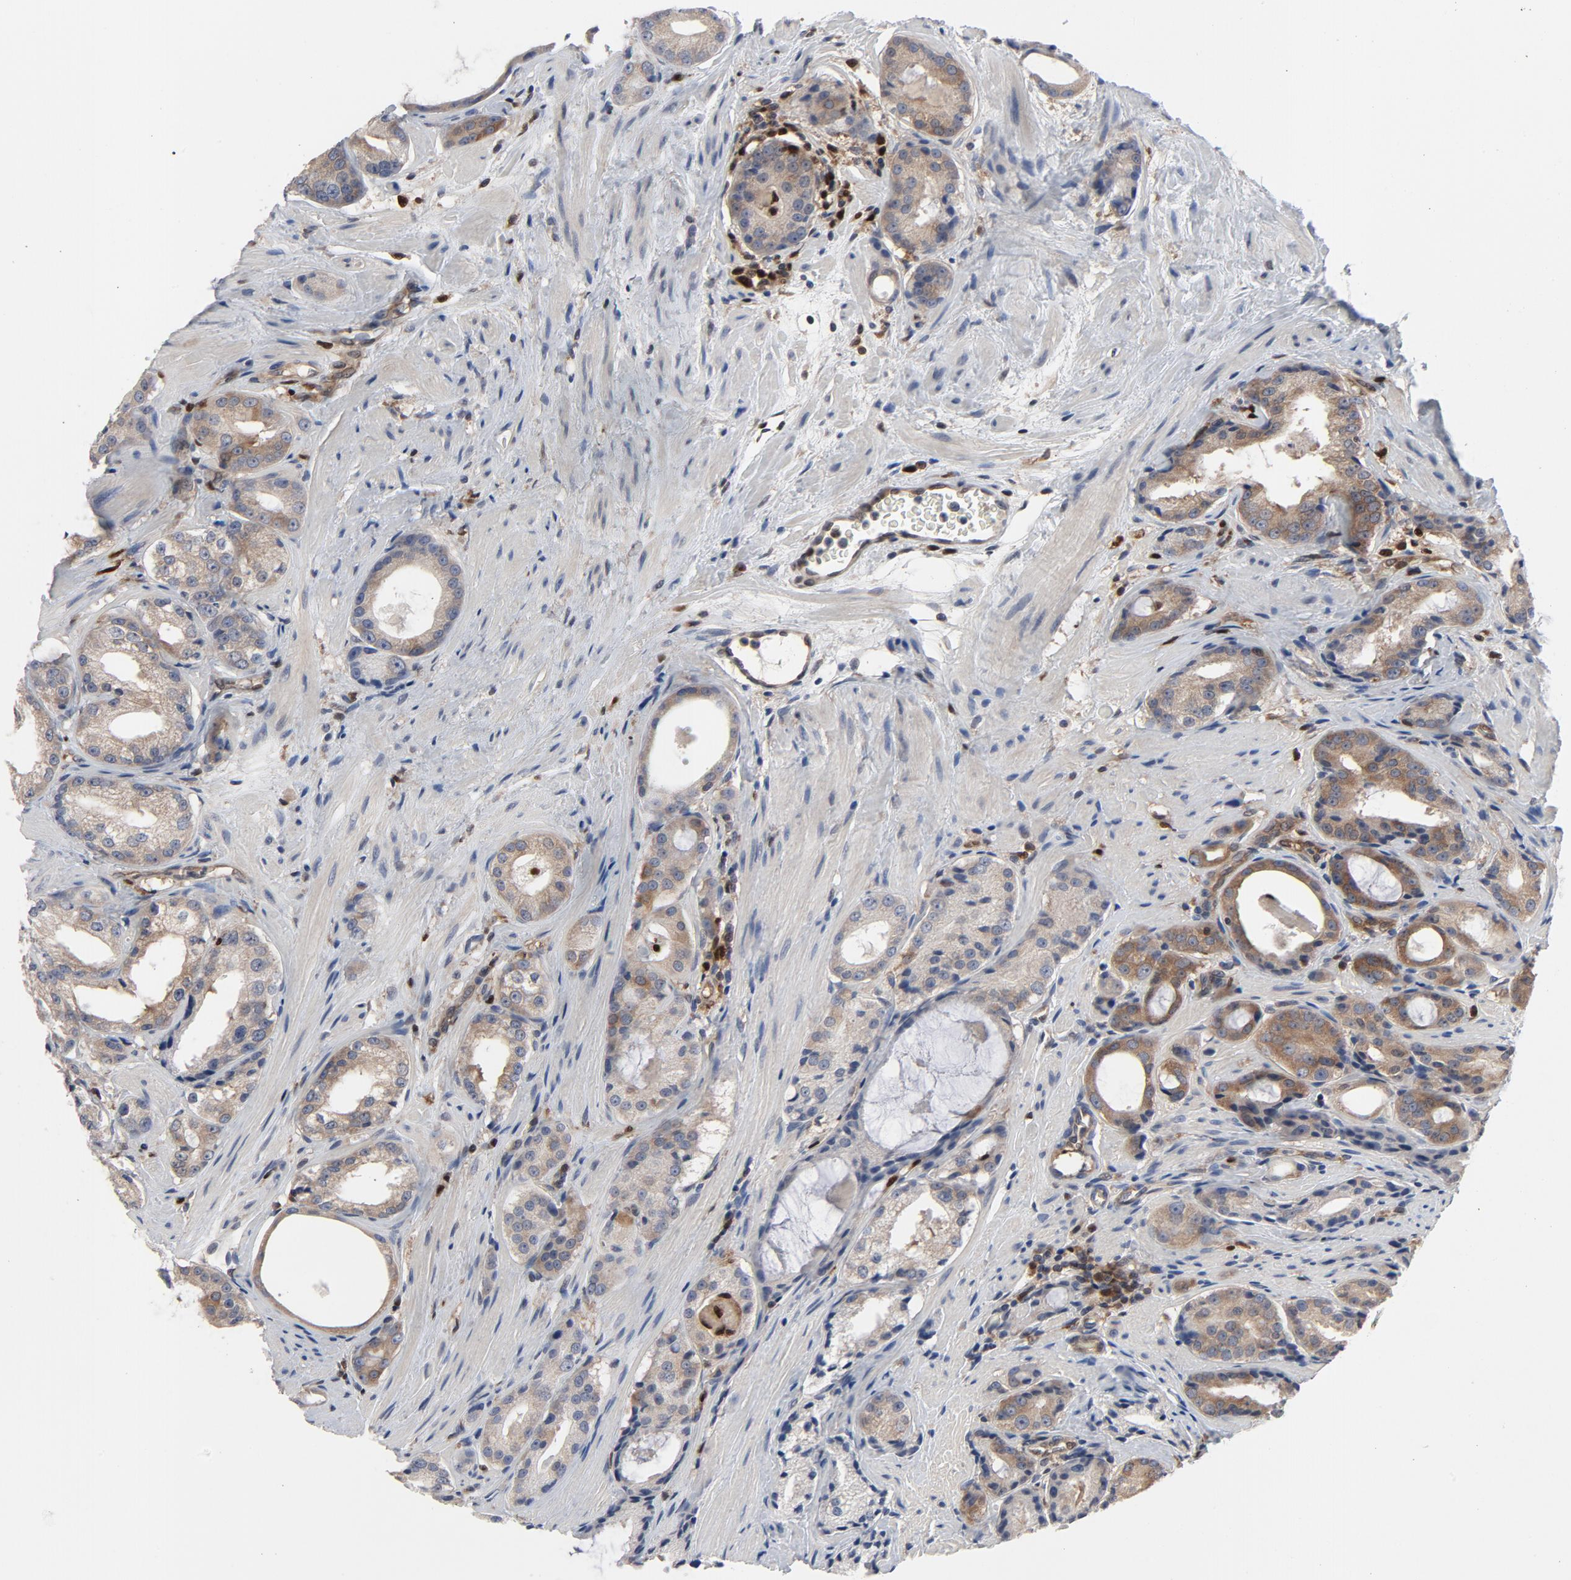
{"staining": {"intensity": "moderate", "quantity": ">75%", "location": "cytoplasmic/membranous"}, "tissue": "prostate cancer", "cell_type": "Tumor cells", "image_type": "cancer", "snomed": [{"axis": "morphology", "description": "Adenocarcinoma, Medium grade"}, {"axis": "topography", "description": "Prostate"}], "caption": "Prostate cancer stained with immunohistochemistry (IHC) shows moderate cytoplasmic/membranous positivity in about >75% of tumor cells.", "gene": "NFKB1", "patient": {"sex": "male", "age": 60}}